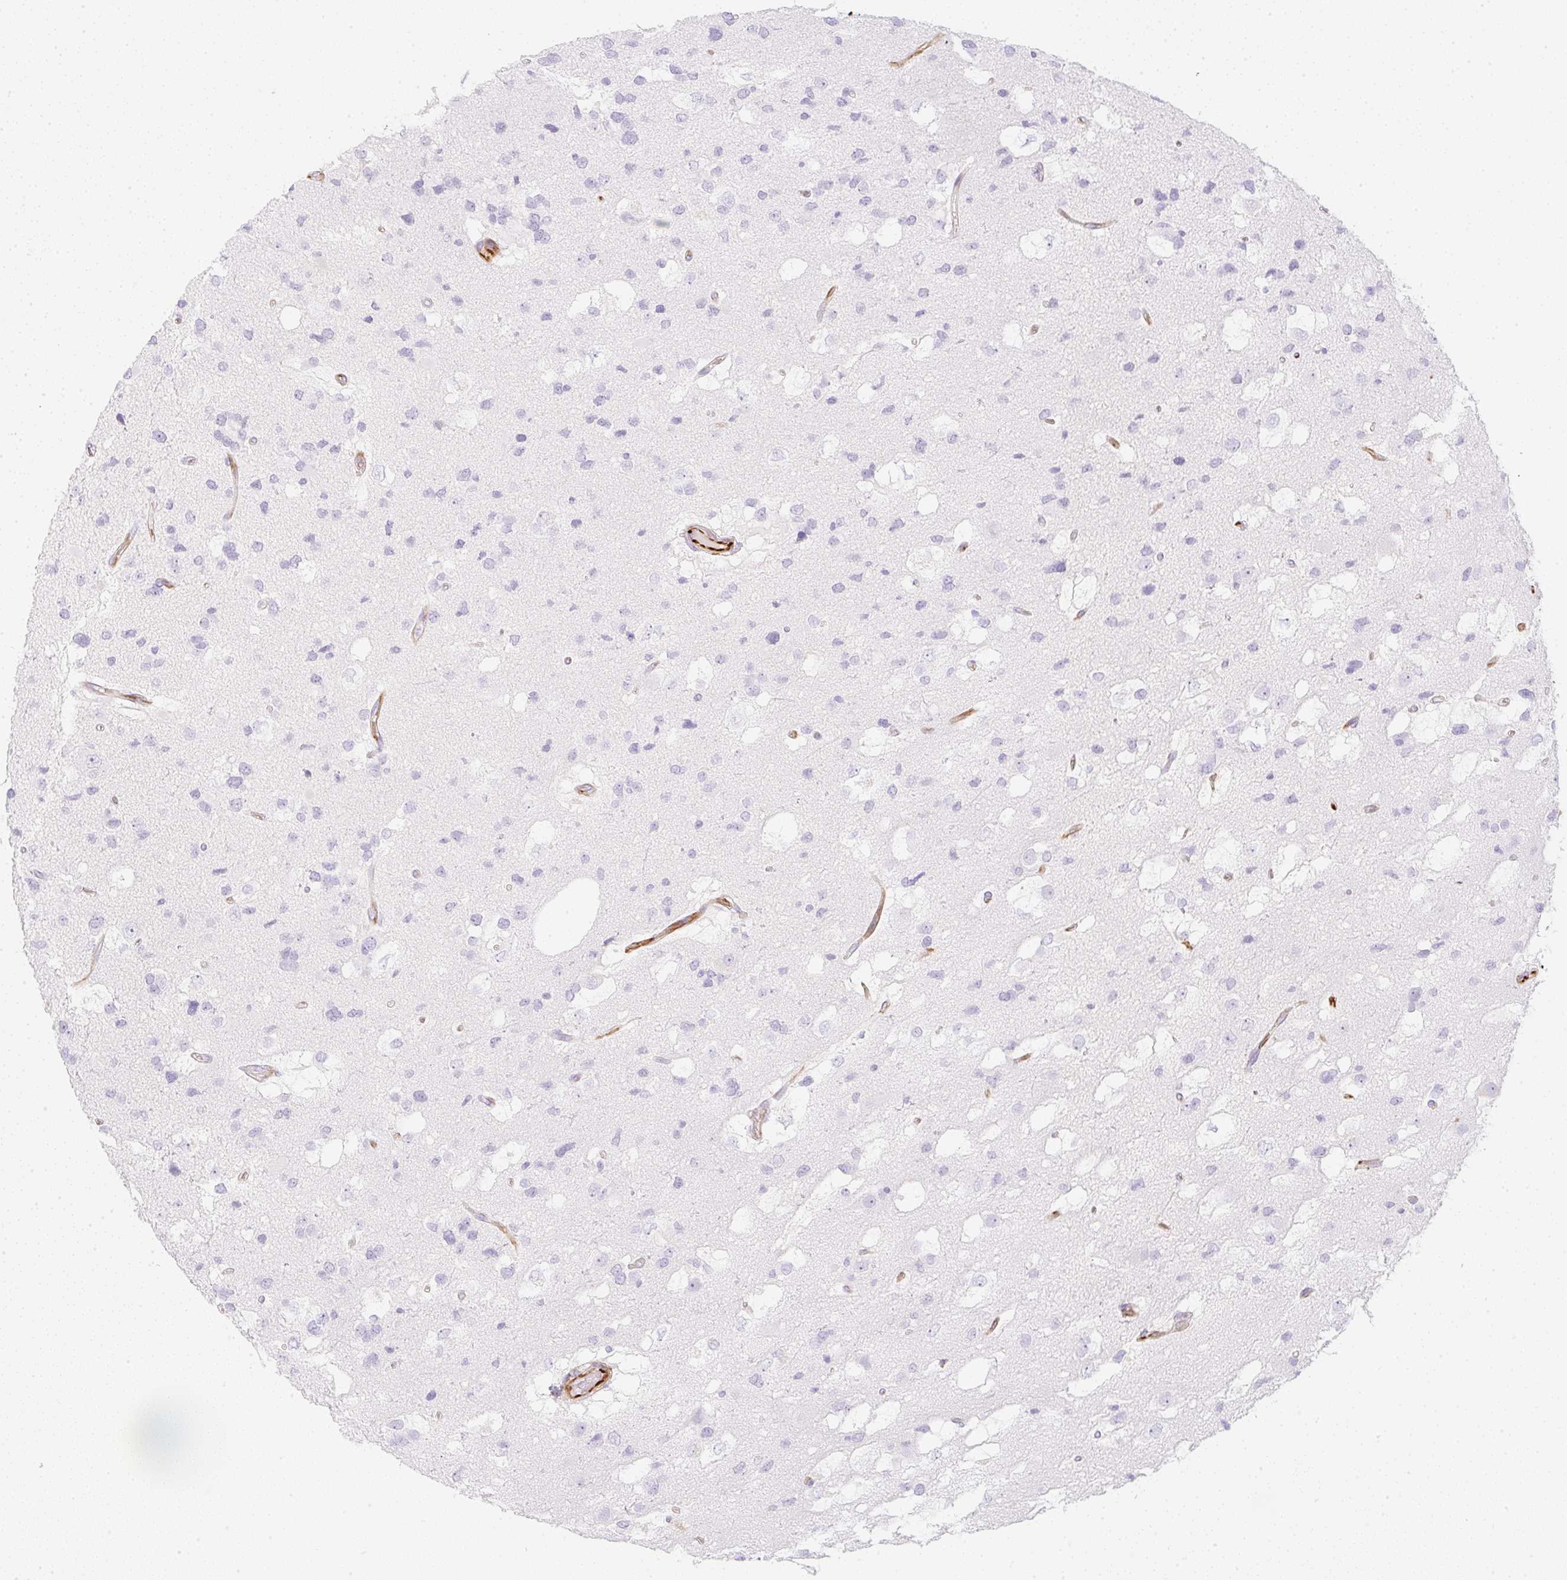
{"staining": {"intensity": "negative", "quantity": "none", "location": "none"}, "tissue": "glioma", "cell_type": "Tumor cells", "image_type": "cancer", "snomed": [{"axis": "morphology", "description": "Glioma, malignant, High grade"}, {"axis": "topography", "description": "Brain"}], "caption": "IHC micrograph of glioma stained for a protein (brown), which displays no expression in tumor cells.", "gene": "ZNF689", "patient": {"sex": "male", "age": 53}}